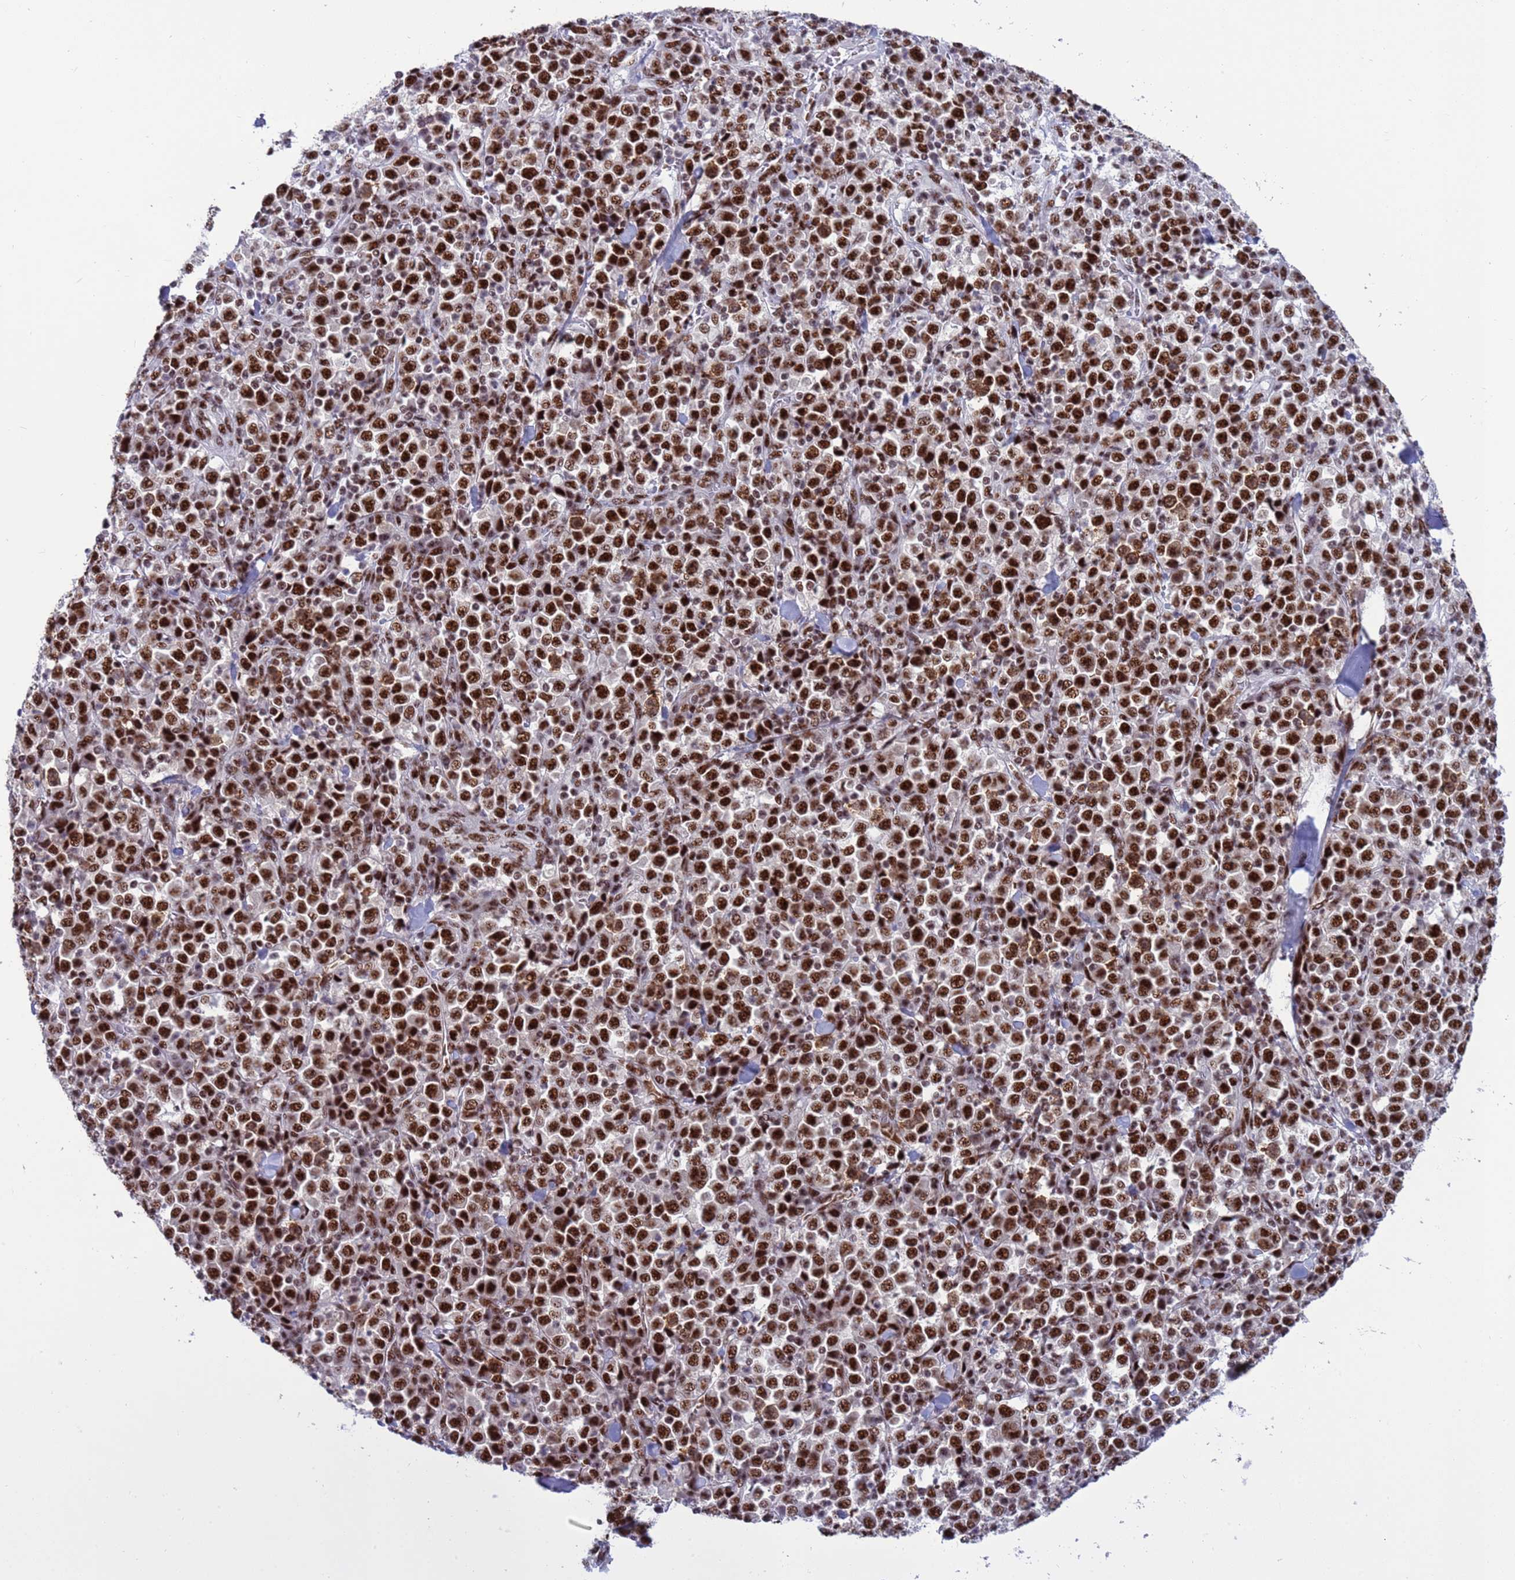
{"staining": {"intensity": "strong", "quantity": ">75%", "location": "nuclear"}, "tissue": "stomach cancer", "cell_type": "Tumor cells", "image_type": "cancer", "snomed": [{"axis": "morphology", "description": "Normal tissue, NOS"}, {"axis": "morphology", "description": "Adenocarcinoma, NOS"}, {"axis": "topography", "description": "Stomach, upper"}, {"axis": "topography", "description": "Stomach"}], "caption": "Strong nuclear expression is present in approximately >75% of tumor cells in stomach adenocarcinoma.", "gene": "THOC2", "patient": {"sex": "male", "age": 59}}